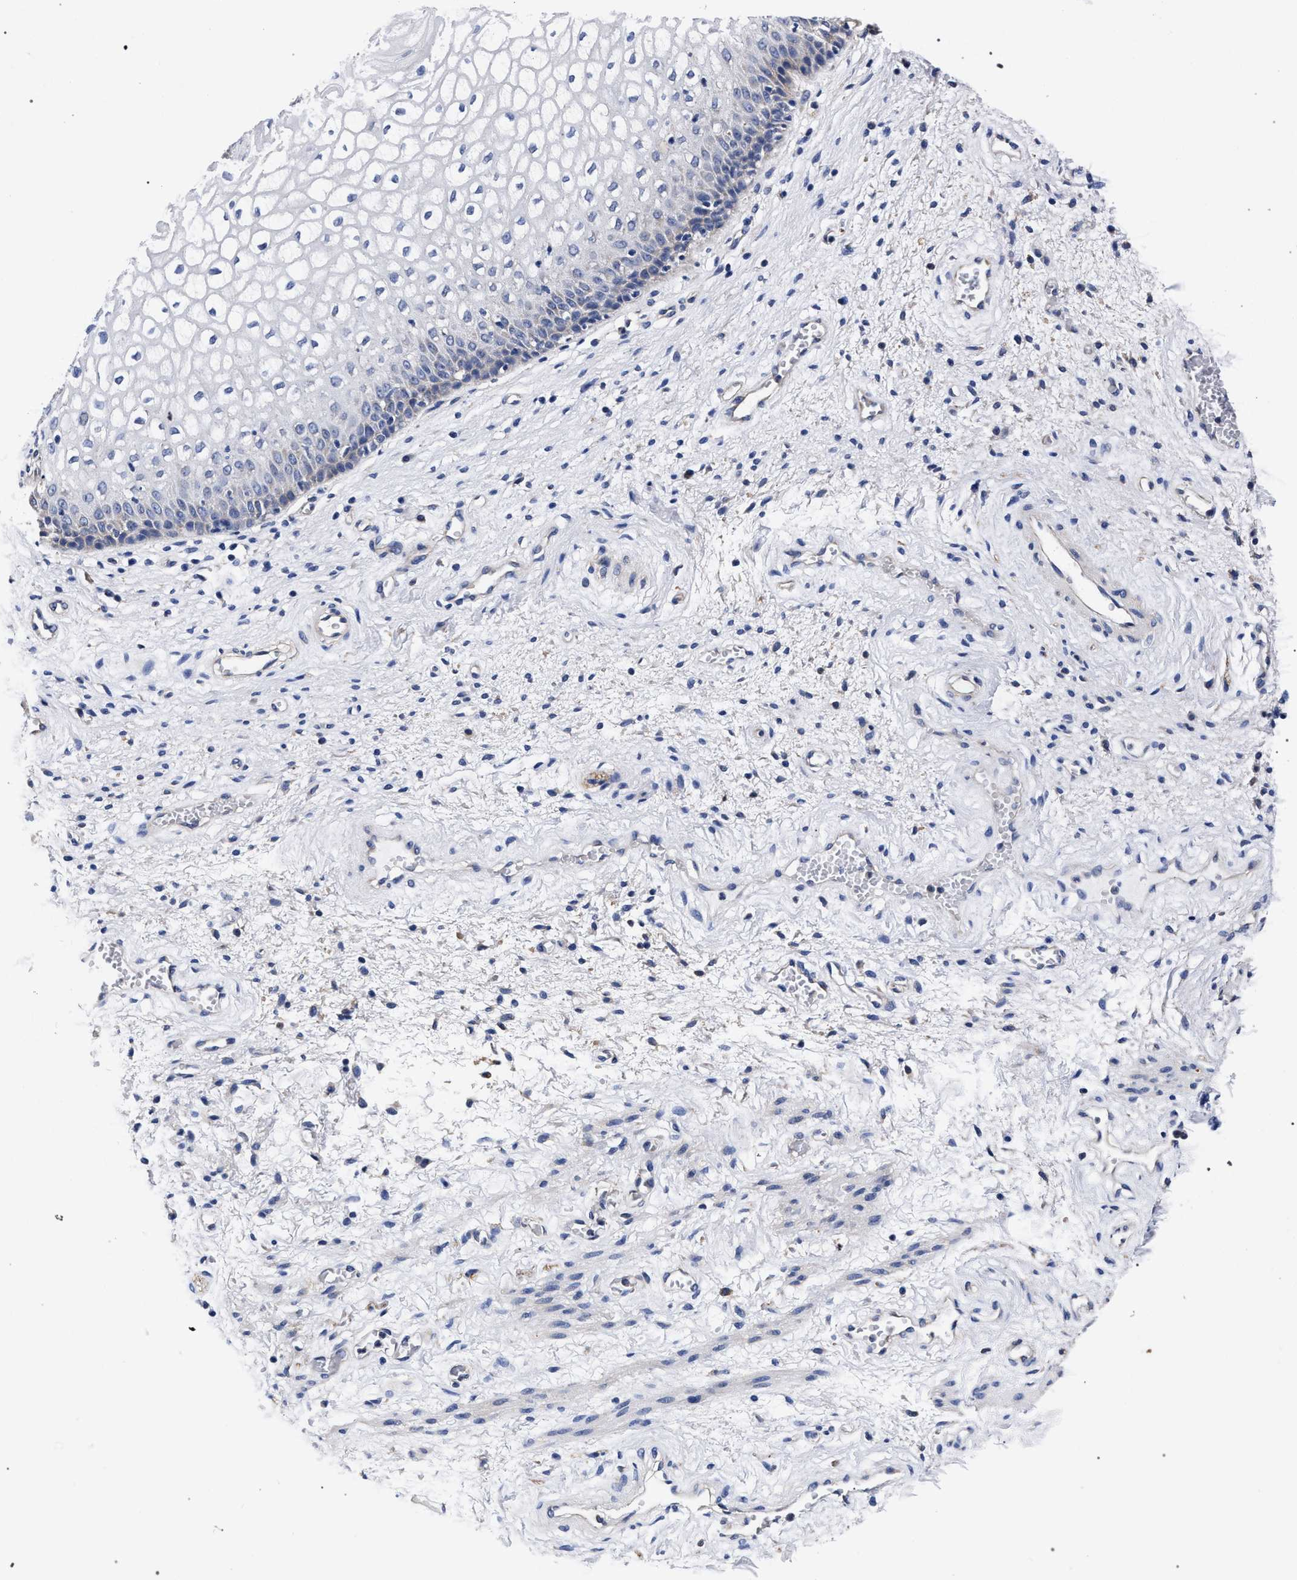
{"staining": {"intensity": "negative", "quantity": "none", "location": "none"}, "tissue": "vagina", "cell_type": "Squamous epithelial cells", "image_type": "normal", "snomed": [{"axis": "morphology", "description": "Normal tissue, NOS"}, {"axis": "topography", "description": "Vagina"}], "caption": "Immunohistochemistry image of benign vagina stained for a protein (brown), which shows no staining in squamous epithelial cells.", "gene": "CFAP95", "patient": {"sex": "female", "age": 34}}